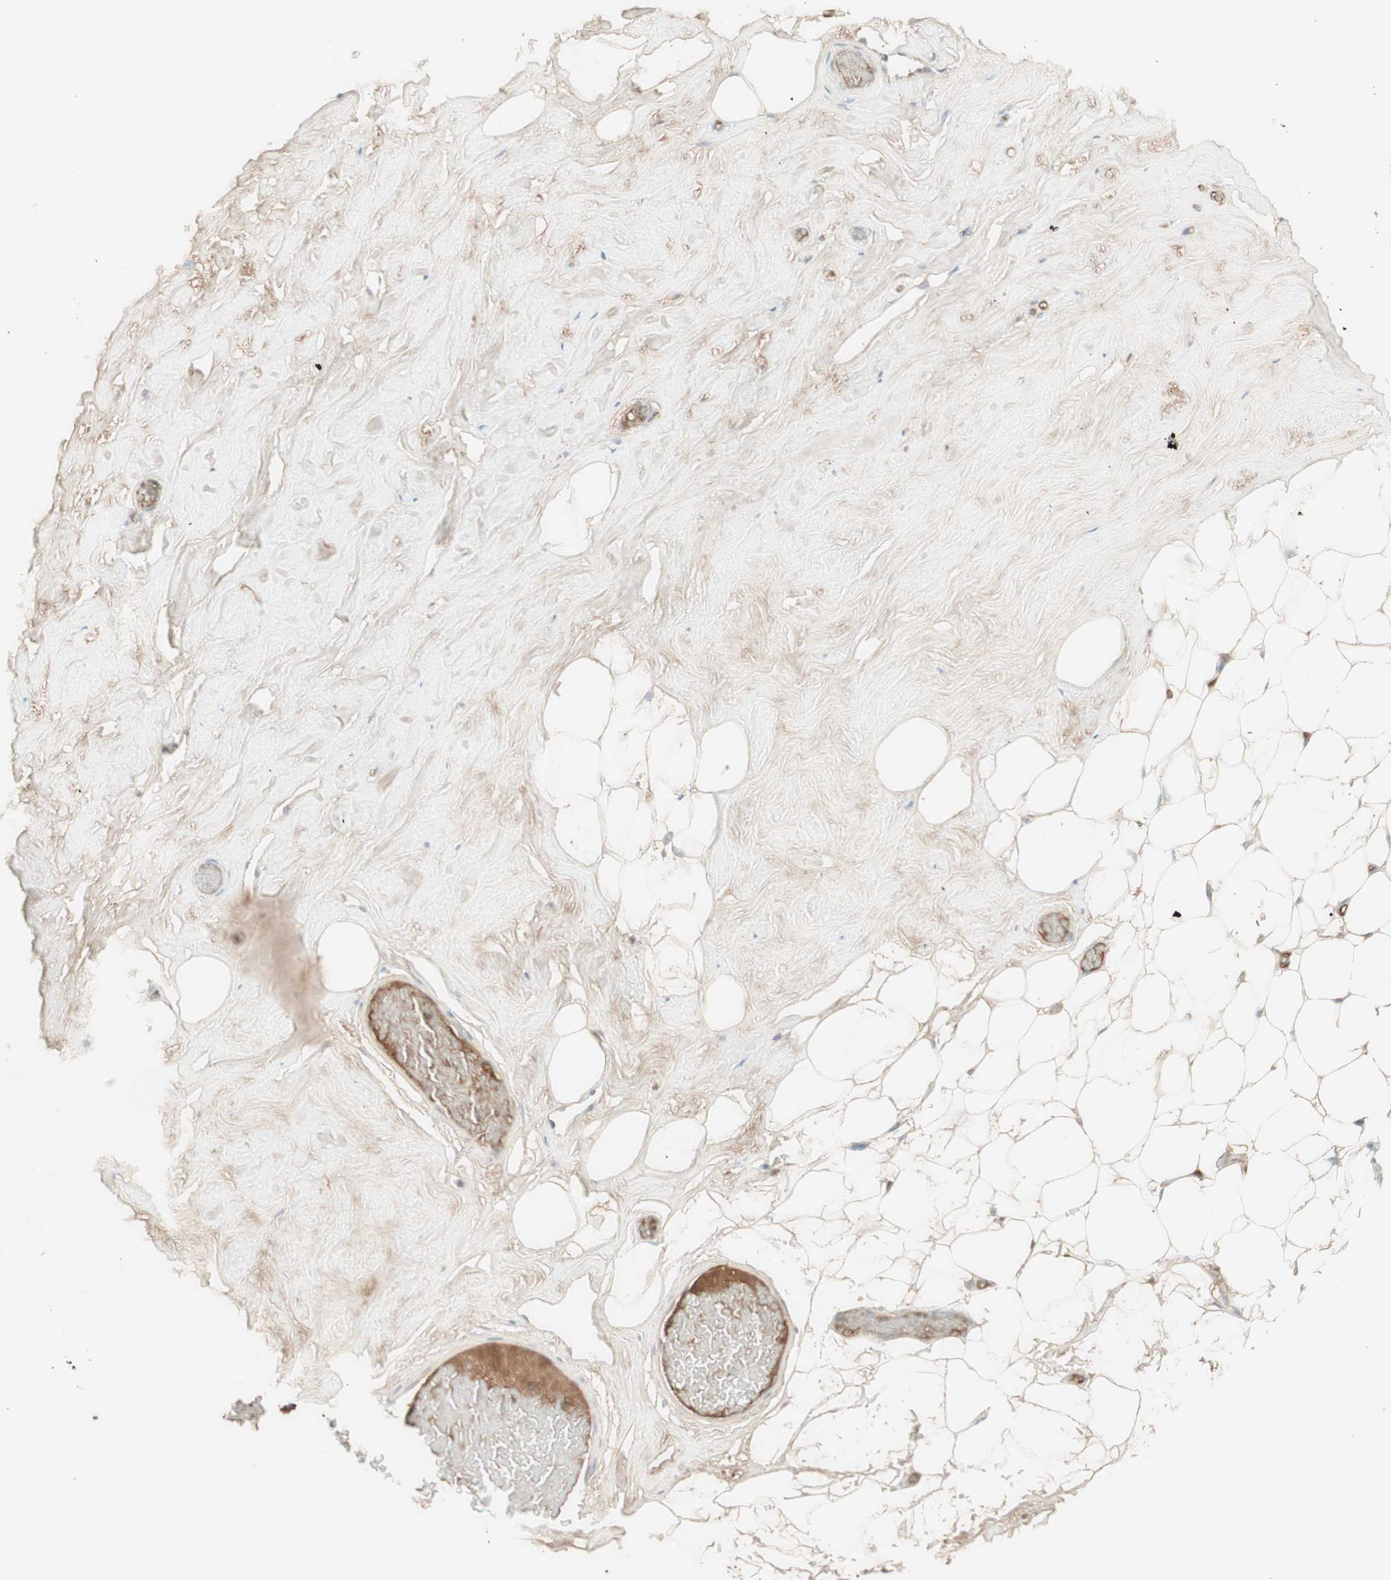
{"staining": {"intensity": "negative", "quantity": "none", "location": "none"}, "tissue": "breast", "cell_type": "Adipocytes", "image_type": "normal", "snomed": [{"axis": "morphology", "description": "Normal tissue, NOS"}, {"axis": "topography", "description": "Breast"}], "caption": "An image of human breast is negative for staining in adipocytes. (DAB immunohistochemistry with hematoxylin counter stain).", "gene": "IFNG", "patient": {"sex": "female", "age": 75}}